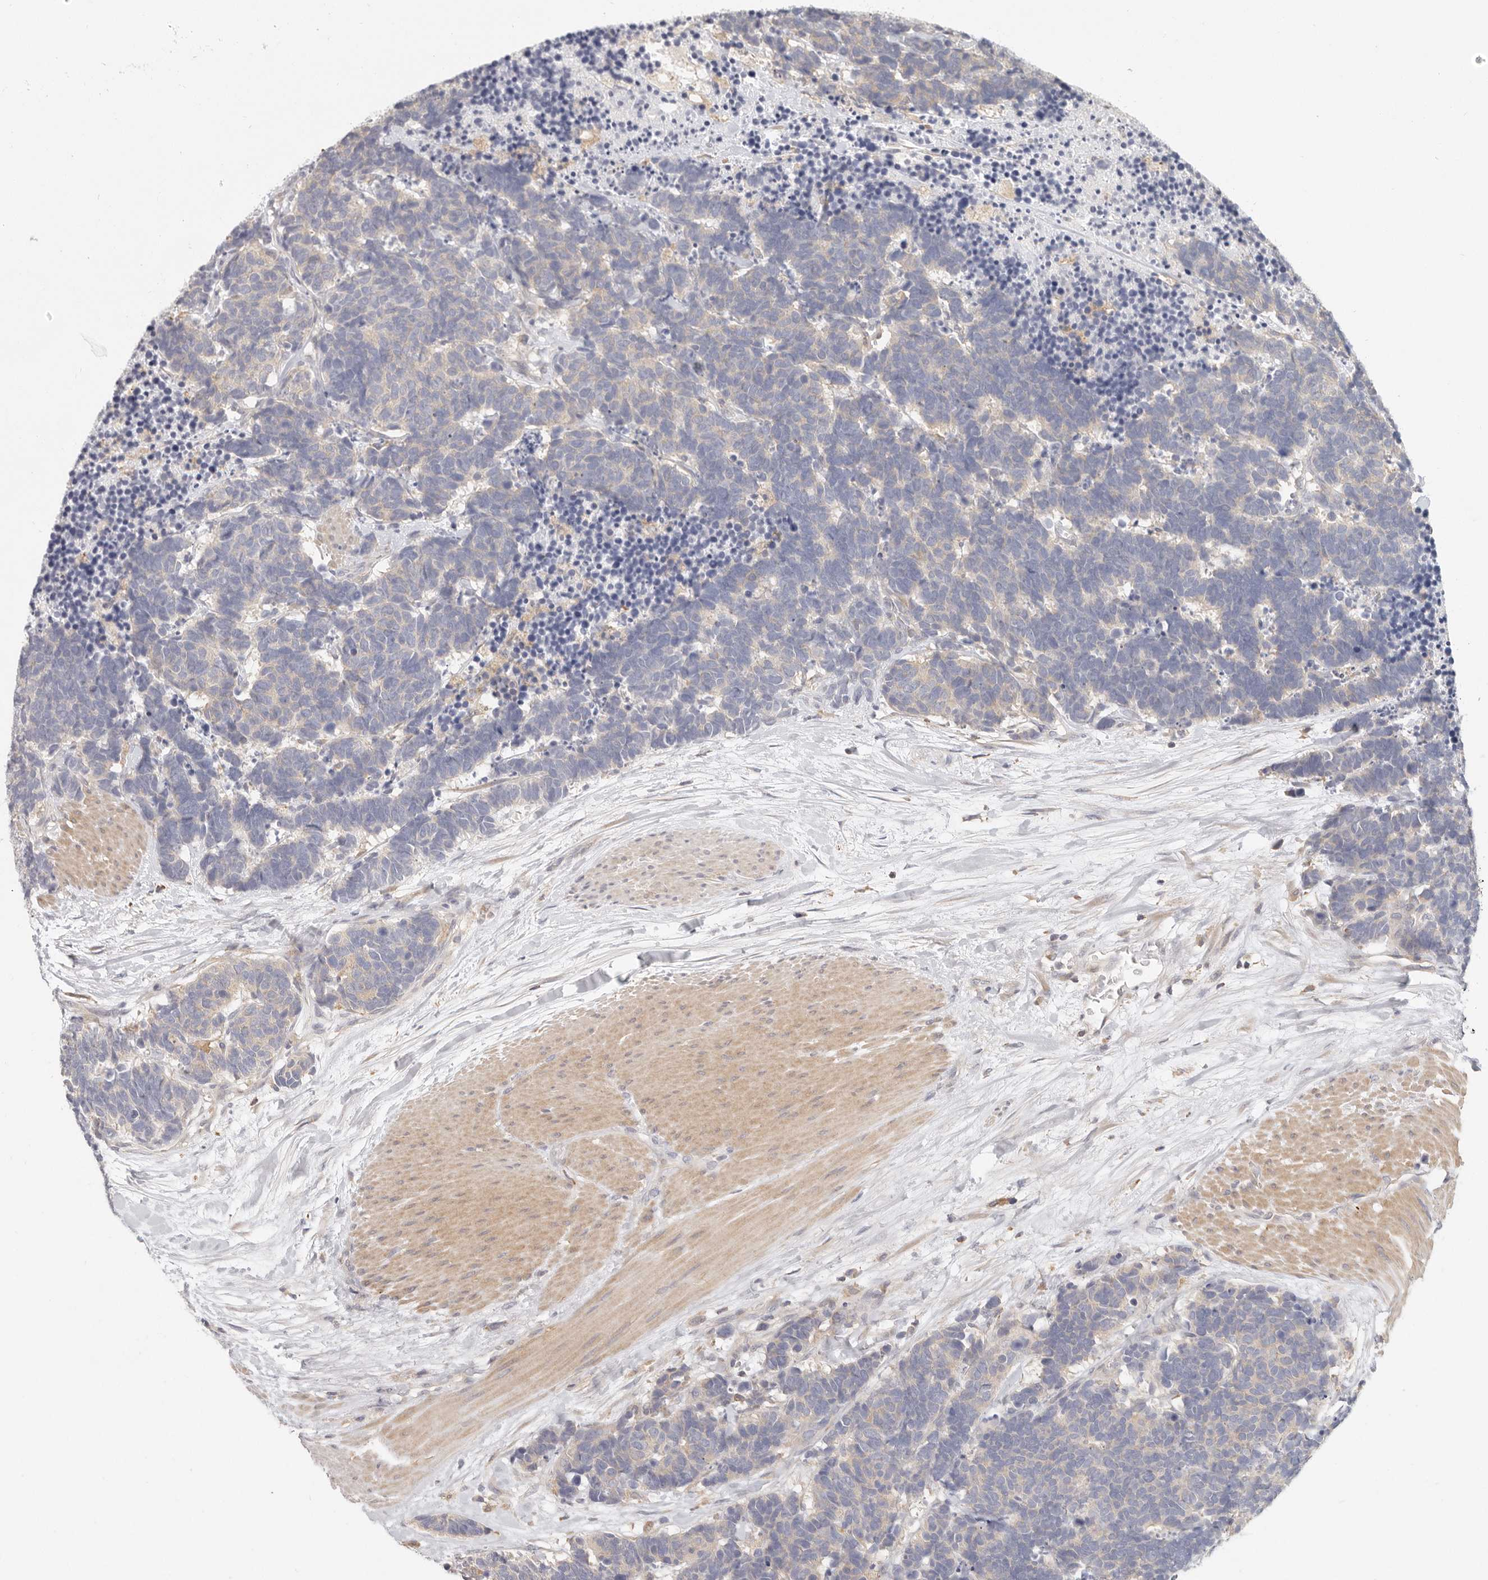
{"staining": {"intensity": "negative", "quantity": "none", "location": "none"}, "tissue": "carcinoid", "cell_type": "Tumor cells", "image_type": "cancer", "snomed": [{"axis": "morphology", "description": "Carcinoma, NOS"}, {"axis": "morphology", "description": "Carcinoid, malignant, NOS"}, {"axis": "topography", "description": "Urinary bladder"}], "caption": "Photomicrograph shows no protein positivity in tumor cells of carcinoid (malignant) tissue. (DAB immunohistochemistry with hematoxylin counter stain).", "gene": "ANXA9", "patient": {"sex": "male", "age": 57}}